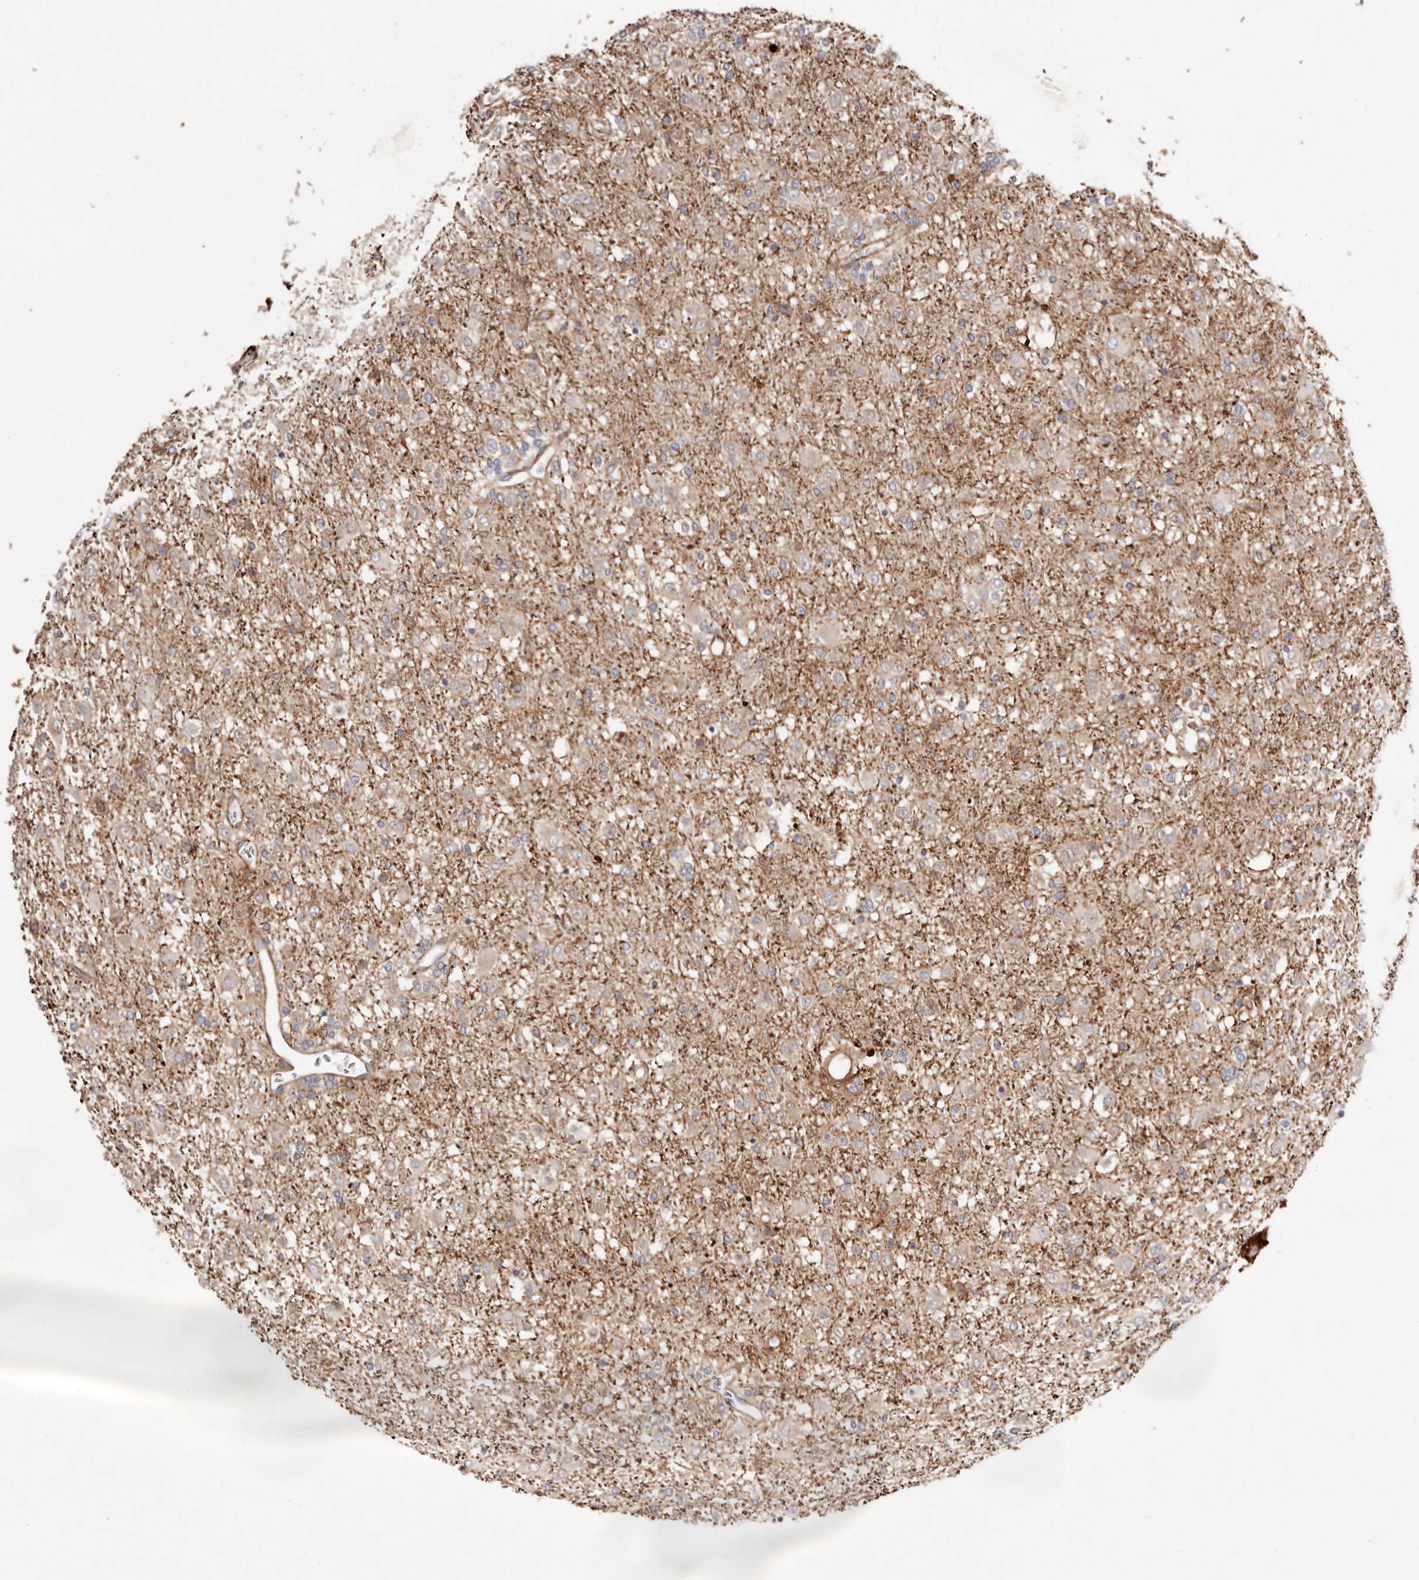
{"staining": {"intensity": "moderate", "quantity": "25%-75%", "location": "cytoplasmic/membranous"}, "tissue": "glioma", "cell_type": "Tumor cells", "image_type": "cancer", "snomed": [{"axis": "morphology", "description": "Glioma, malignant, Low grade"}, {"axis": "topography", "description": "Brain"}], "caption": "IHC of low-grade glioma (malignant) exhibits medium levels of moderate cytoplasmic/membranous staining in about 25%-75% of tumor cells.", "gene": "PTPN22", "patient": {"sex": "male", "age": 65}}